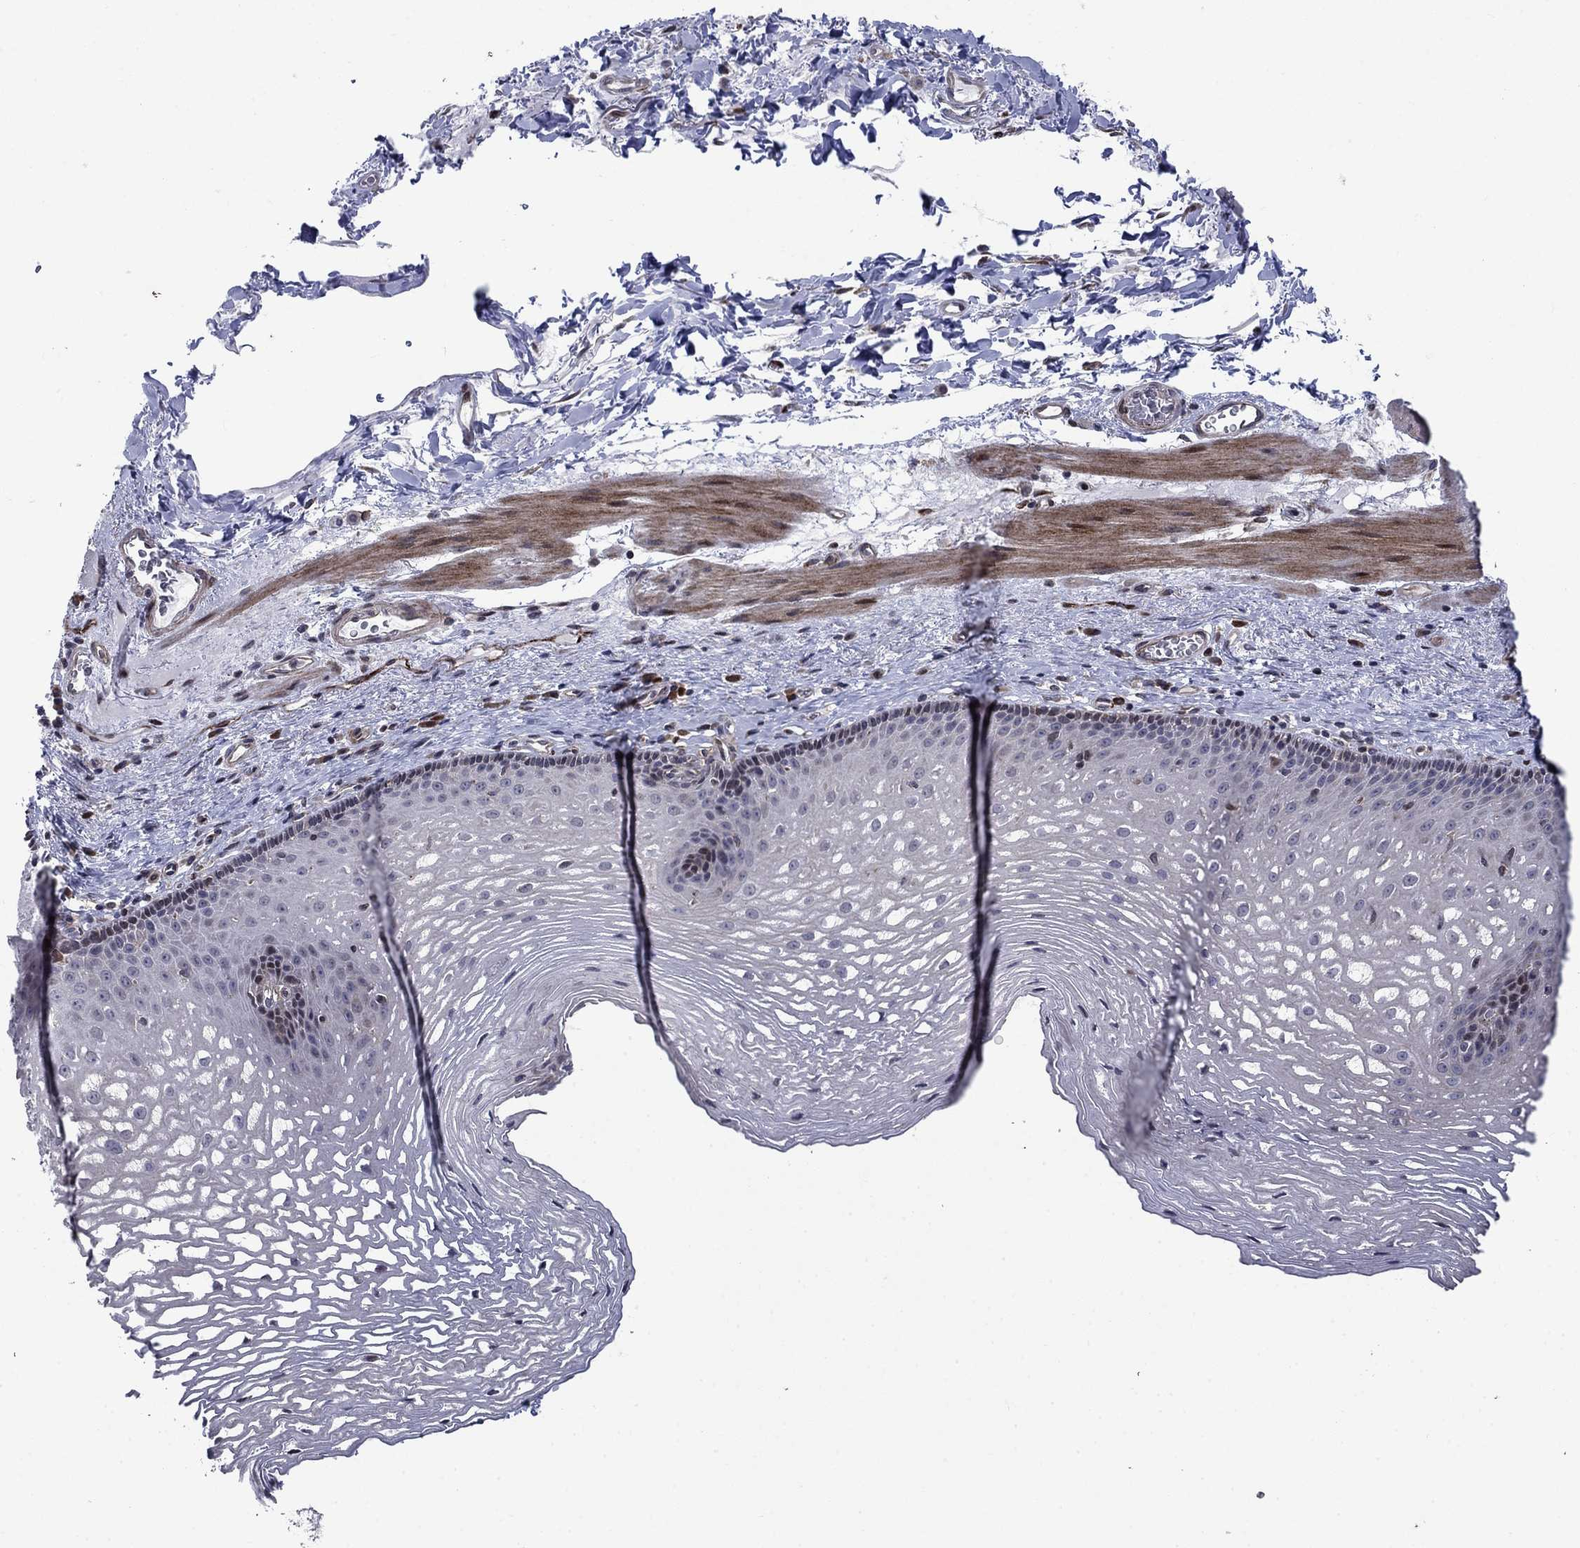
{"staining": {"intensity": "weak", "quantity": "<25%", "location": "cytoplasmic/membranous,nuclear"}, "tissue": "esophagus", "cell_type": "Squamous epithelial cells", "image_type": "normal", "snomed": [{"axis": "morphology", "description": "Normal tissue, NOS"}, {"axis": "topography", "description": "Esophagus"}], "caption": "An immunohistochemistry histopathology image of benign esophagus is shown. There is no staining in squamous epithelial cells of esophagus.", "gene": "DHRS7", "patient": {"sex": "male", "age": 76}}